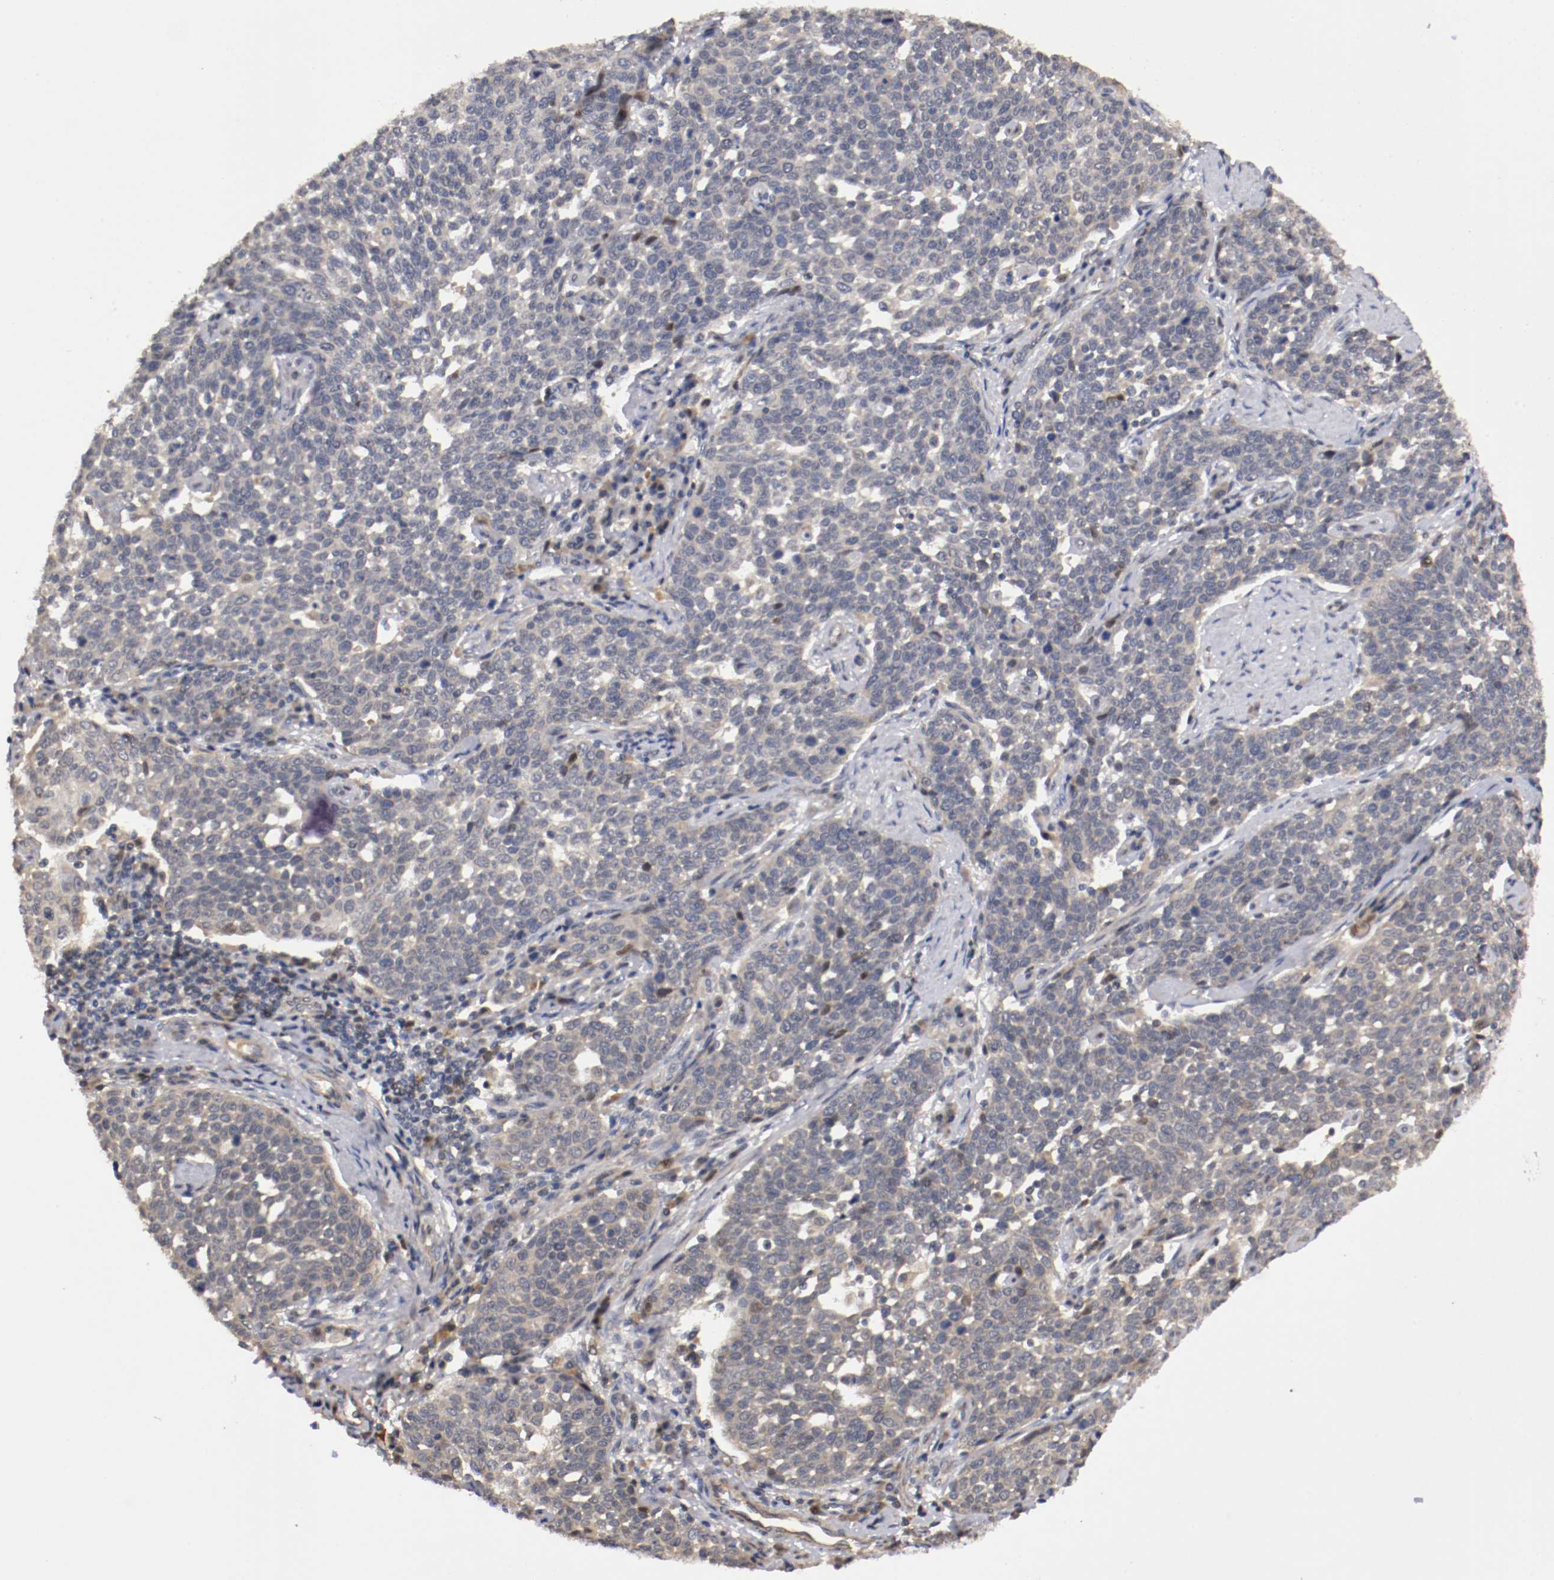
{"staining": {"intensity": "negative", "quantity": "none", "location": "none"}, "tissue": "cervical cancer", "cell_type": "Tumor cells", "image_type": "cancer", "snomed": [{"axis": "morphology", "description": "Squamous cell carcinoma, NOS"}, {"axis": "topography", "description": "Cervix"}], "caption": "Tumor cells are negative for protein expression in human cervical cancer. (DAB IHC, high magnification).", "gene": "TNFRSF1B", "patient": {"sex": "female", "age": 34}}